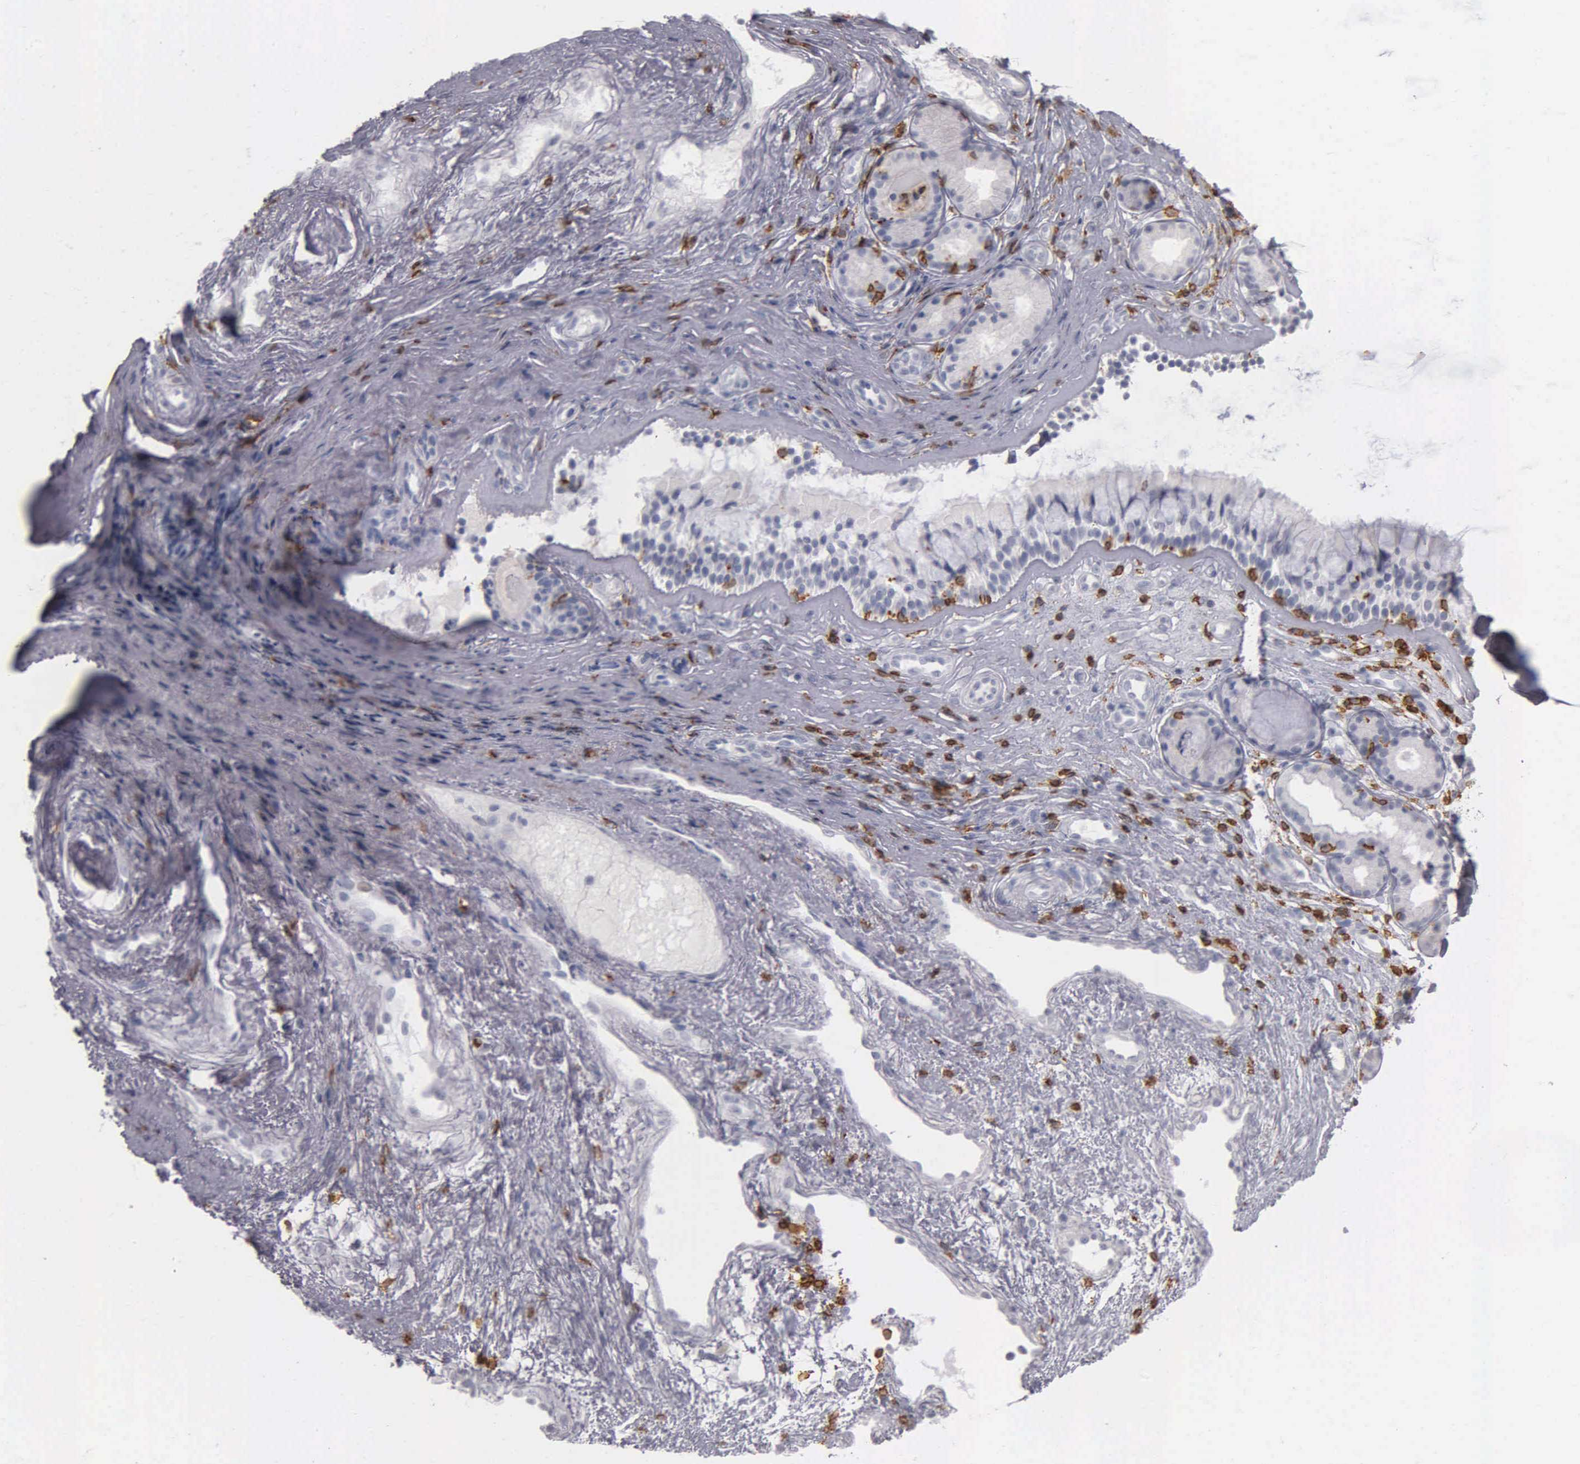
{"staining": {"intensity": "negative", "quantity": "none", "location": "none"}, "tissue": "nasopharynx", "cell_type": "Respiratory epithelial cells", "image_type": "normal", "snomed": [{"axis": "morphology", "description": "Normal tissue, NOS"}, {"axis": "topography", "description": "Nasopharynx"}], "caption": "Respiratory epithelial cells show no significant positivity in unremarkable nasopharynx. (DAB (3,3'-diaminobenzidine) immunohistochemistry (IHC), high magnification).", "gene": "CD3E", "patient": {"sex": "female", "age": 78}}